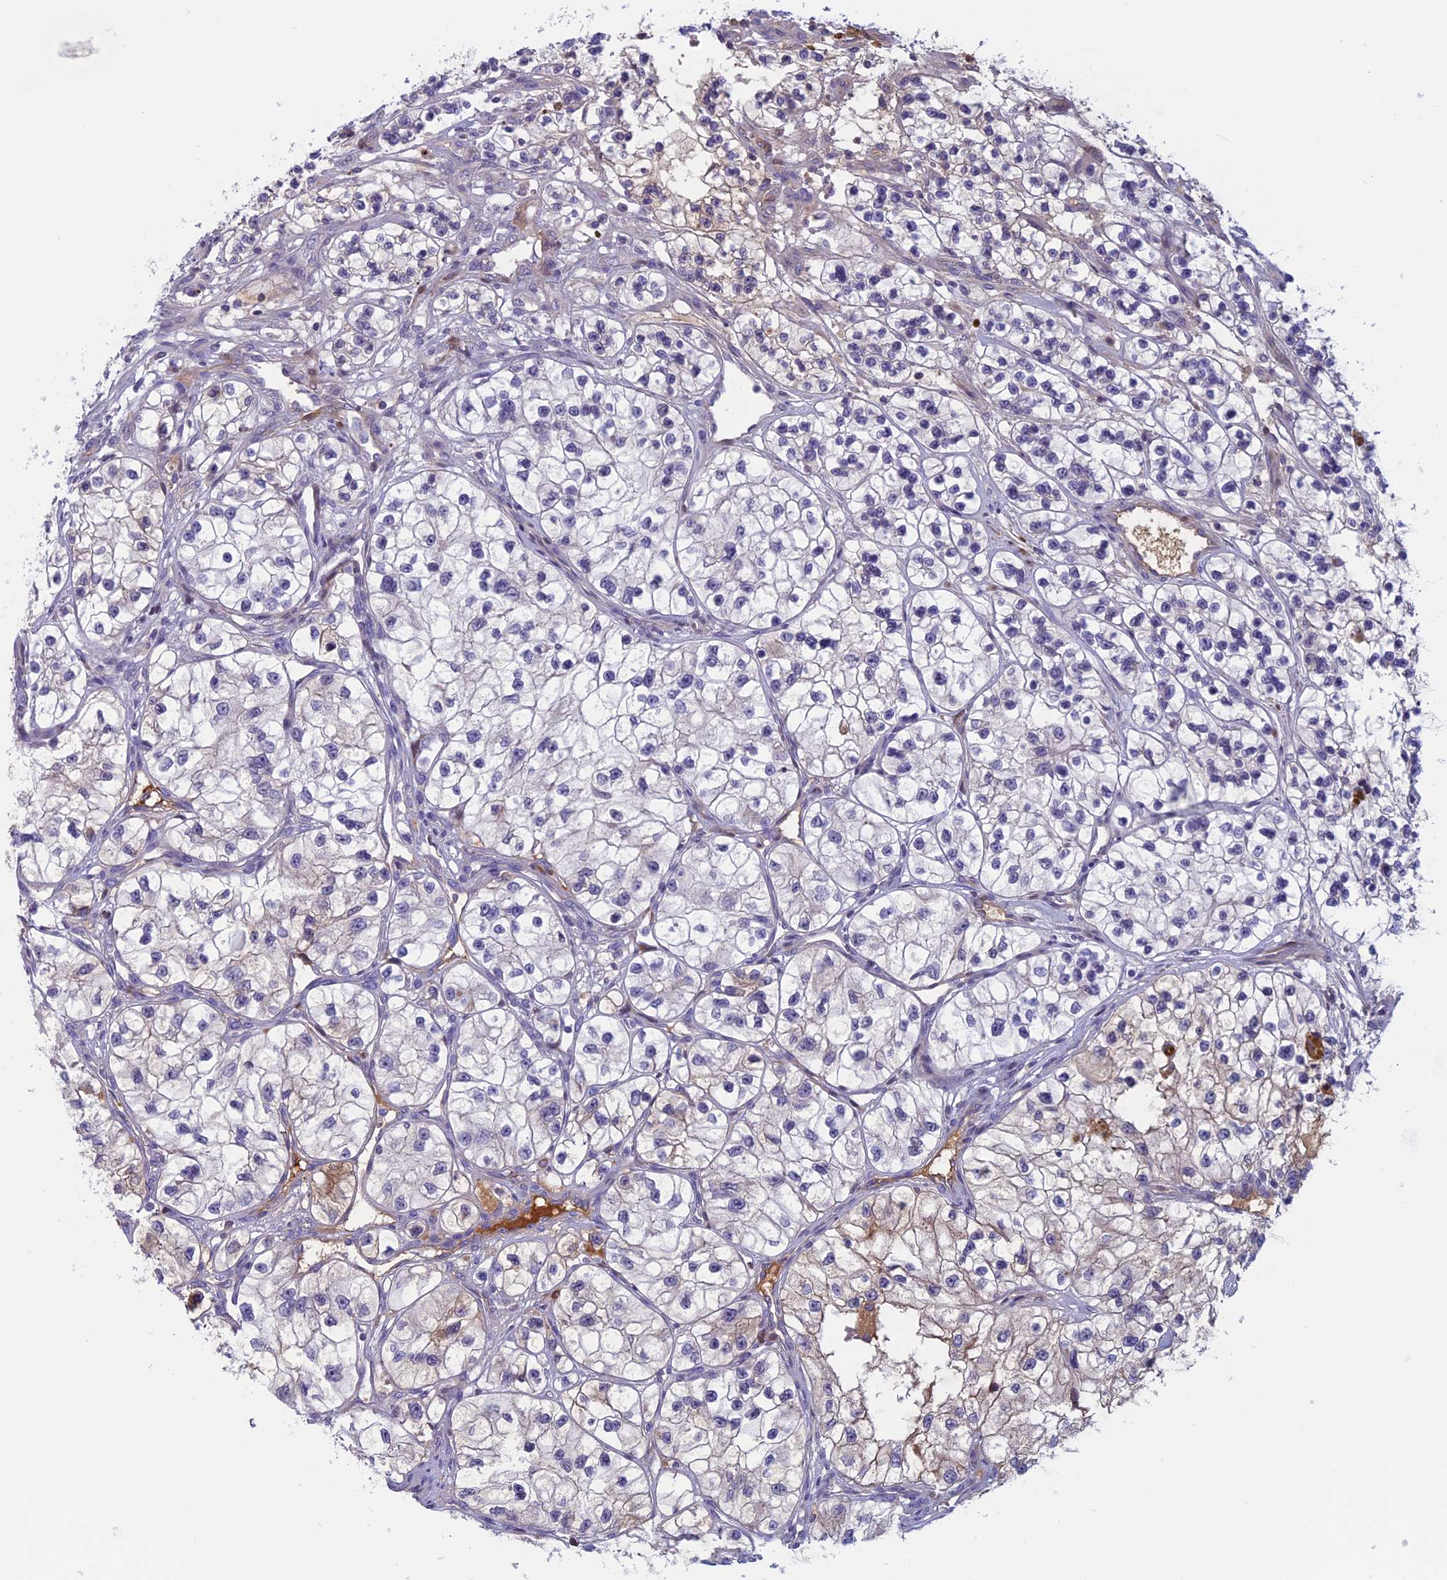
{"staining": {"intensity": "negative", "quantity": "none", "location": "none"}, "tissue": "renal cancer", "cell_type": "Tumor cells", "image_type": "cancer", "snomed": [{"axis": "morphology", "description": "Adenocarcinoma, NOS"}, {"axis": "topography", "description": "Kidney"}], "caption": "IHC of renal adenocarcinoma displays no expression in tumor cells.", "gene": "ANGPTL2", "patient": {"sex": "female", "age": 57}}